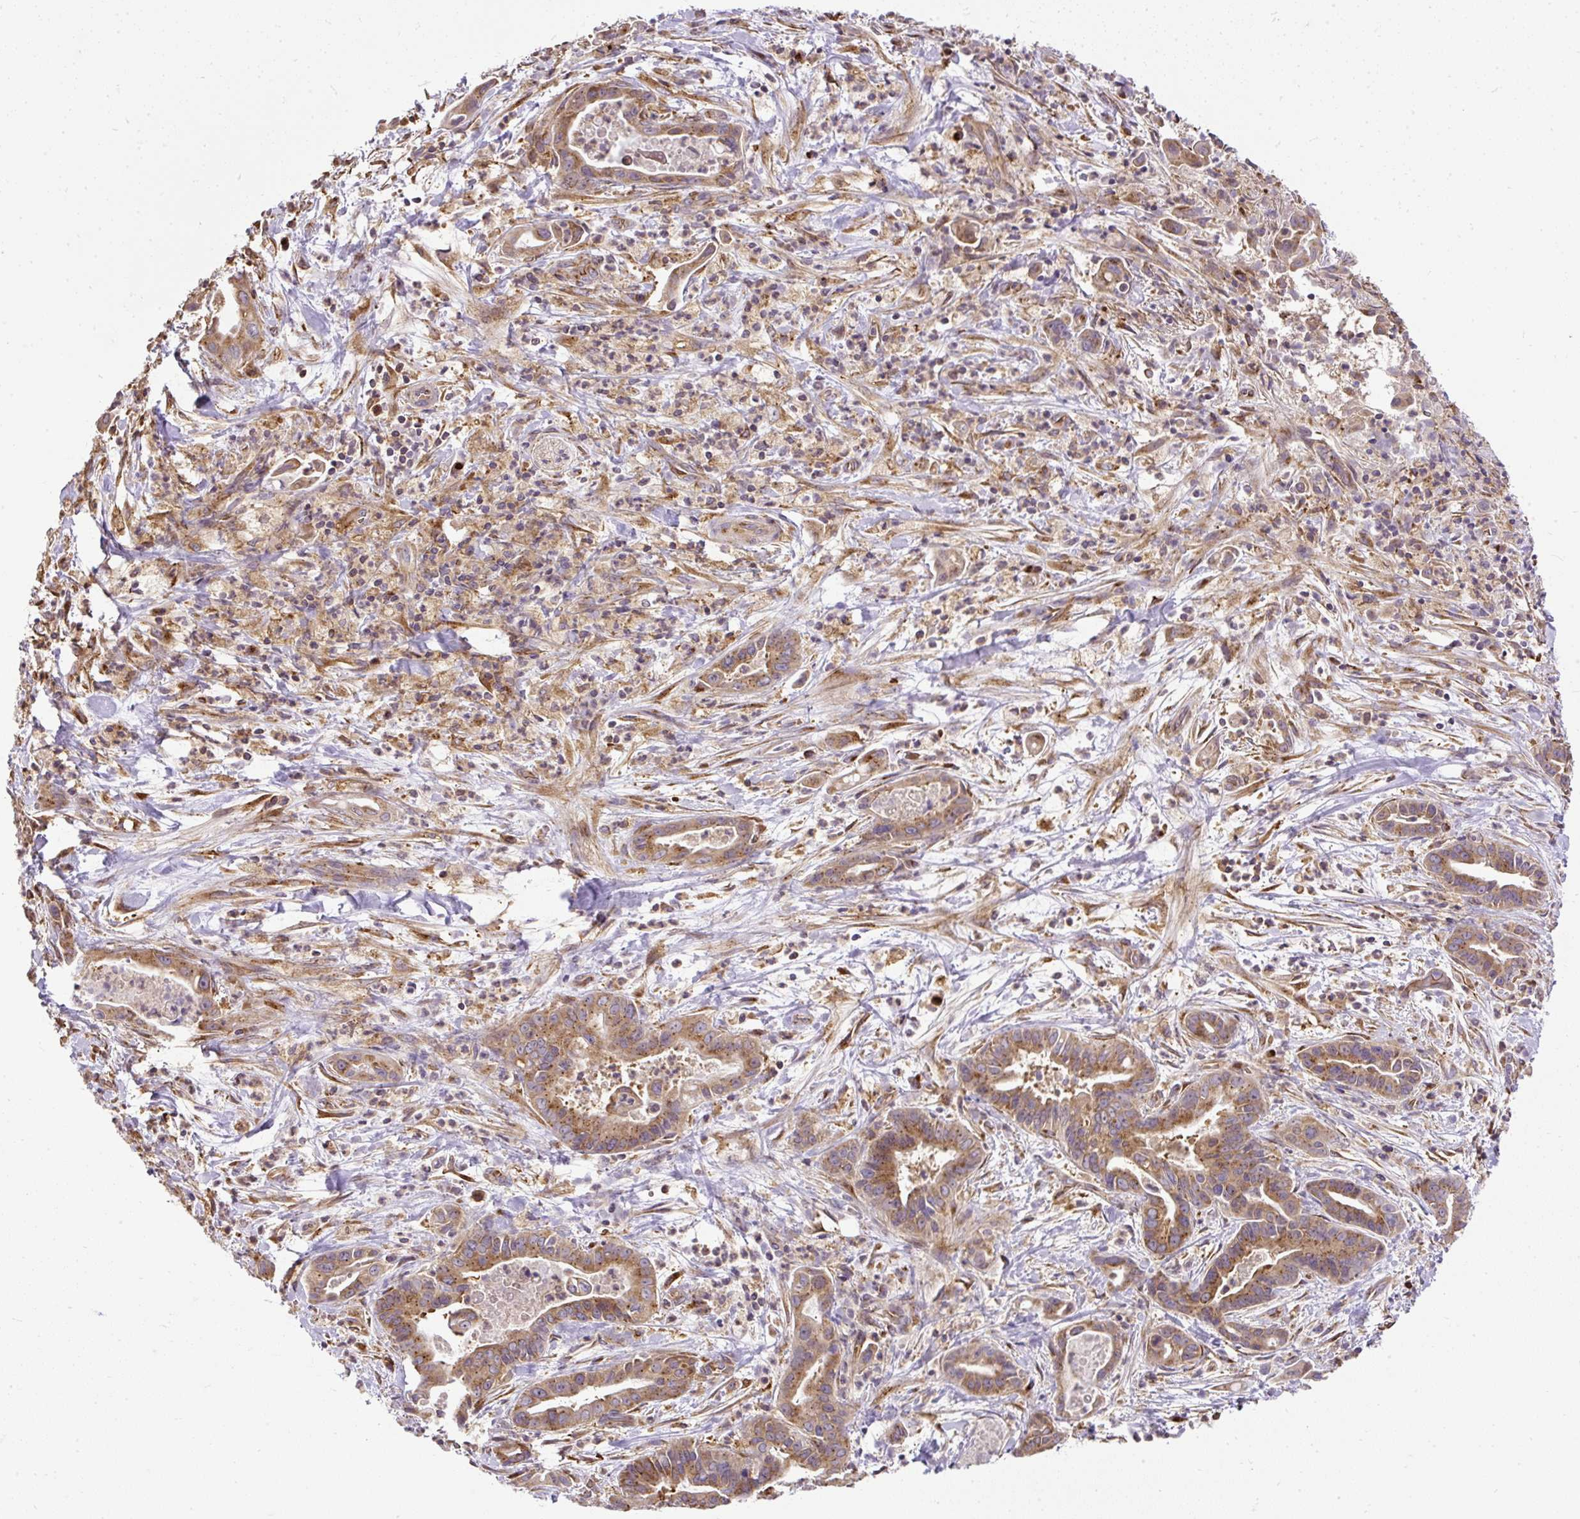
{"staining": {"intensity": "moderate", "quantity": ">75%", "location": "cytoplasmic/membranous"}, "tissue": "pancreatic cancer", "cell_type": "Tumor cells", "image_type": "cancer", "snomed": [{"axis": "morphology", "description": "Adenocarcinoma, NOS"}, {"axis": "topography", "description": "Pancreas"}], "caption": "The immunohistochemical stain highlights moderate cytoplasmic/membranous expression in tumor cells of pancreatic cancer tissue.", "gene": "SMC4", "patient": {"sex": "female", "age": 77}}